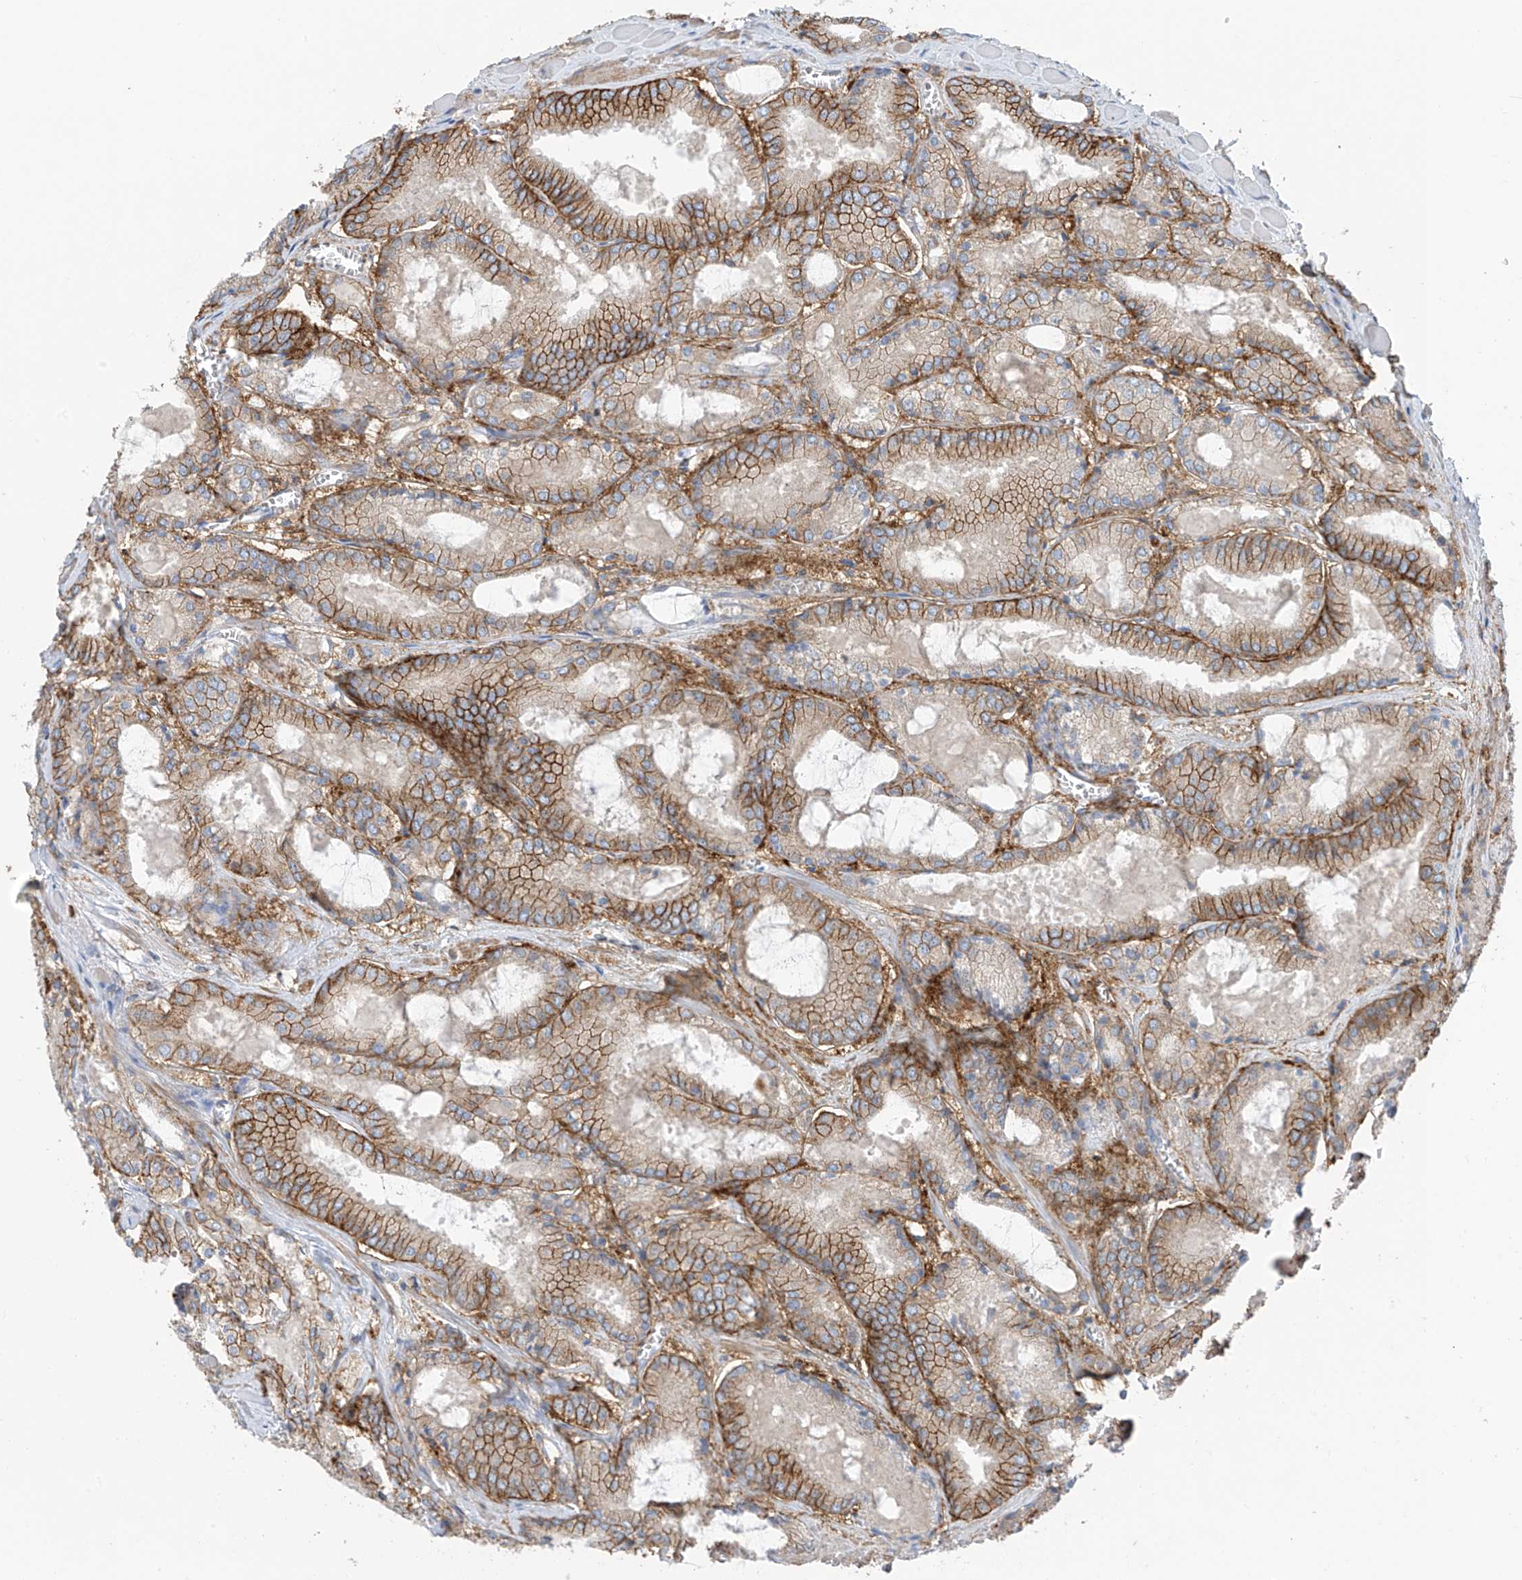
{"staining": {"intensity": "moderate", "quantity": ">75%", "location": "cytoplasmic/membranous"}, "tissue": "prostate cancer", "cell_type": "Tumor cells", "image_type": "cancer", "snomed": [{"axis": "morphology", "description": "Adenocarcinoma, Low grade"}, {"axis": "topography", "description": "Prostate"}], "caption": "Human prostate cancer (low-grade adenocarcinoma) stained with a brown dye shows moderate cytoplasmic/membranous positive positivity in approximately >75% of tumor cells.", "gene": "SLC1A5", "patient": {"sex": "male", "age": 67}}